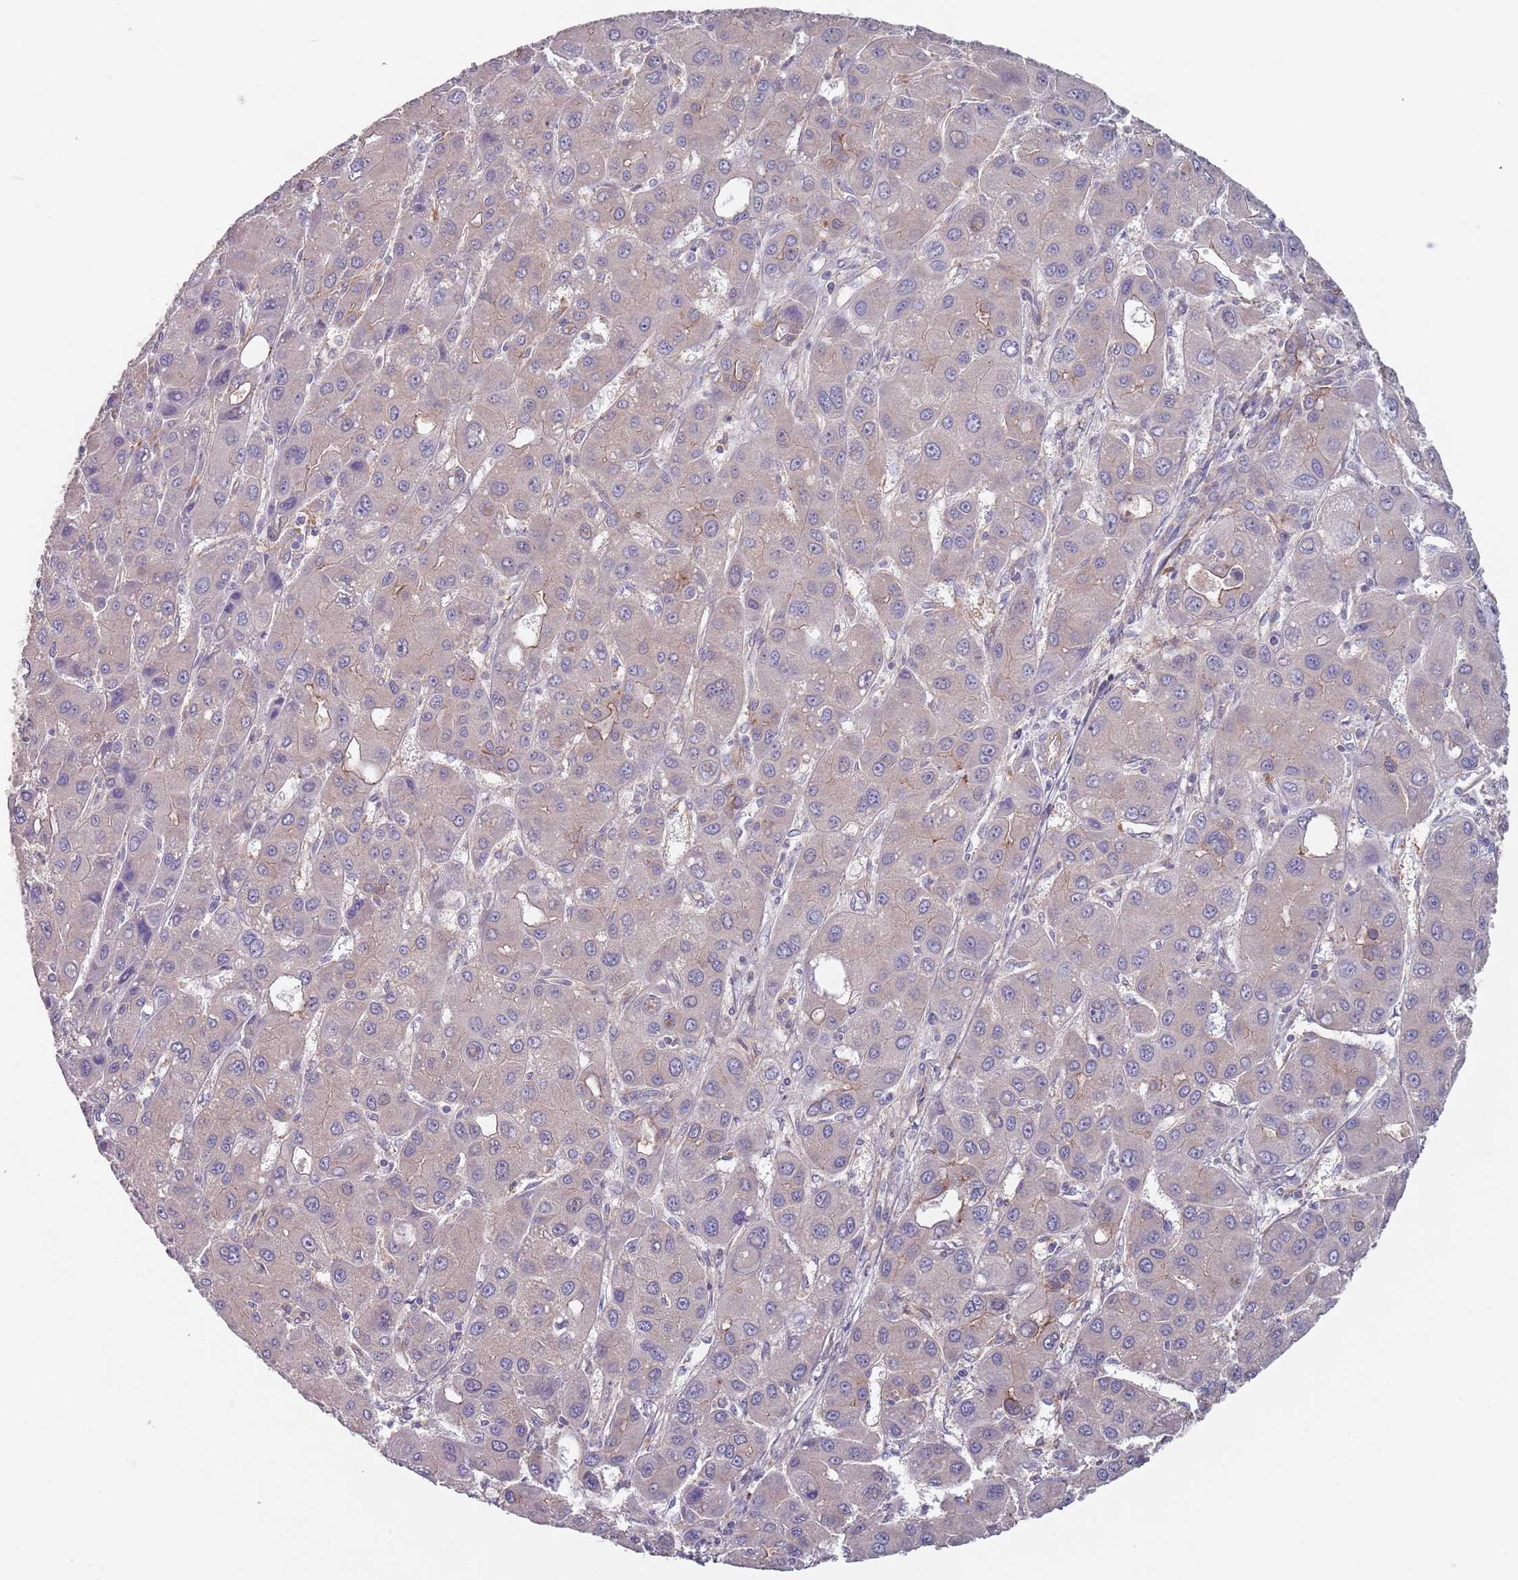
{"staining": {"intensity": "negative", "quantity": "none", "location": "none"}, "tissue": "liver cancer", "cell_type": "Tumor cells", "image_type": "cancer", "snomed": [{"axis": "morphology", "description": "Carcinoma, Hepatocellular, NOS"}, {"axis": "topography", "description": "Liver"}], "caption": "DAB immunohistochemical staining of human liver cancer (hepatocellular carcinoma) reveals no significant positivity in tumor cells. (Stains: DAB immunohistochemistry (IHC) with hematoxylin counter stain, Microscopy: brightfield microscopy at high magnification).", "gene": "APPL2", "patient": {"sex": "male", "age": 55}}